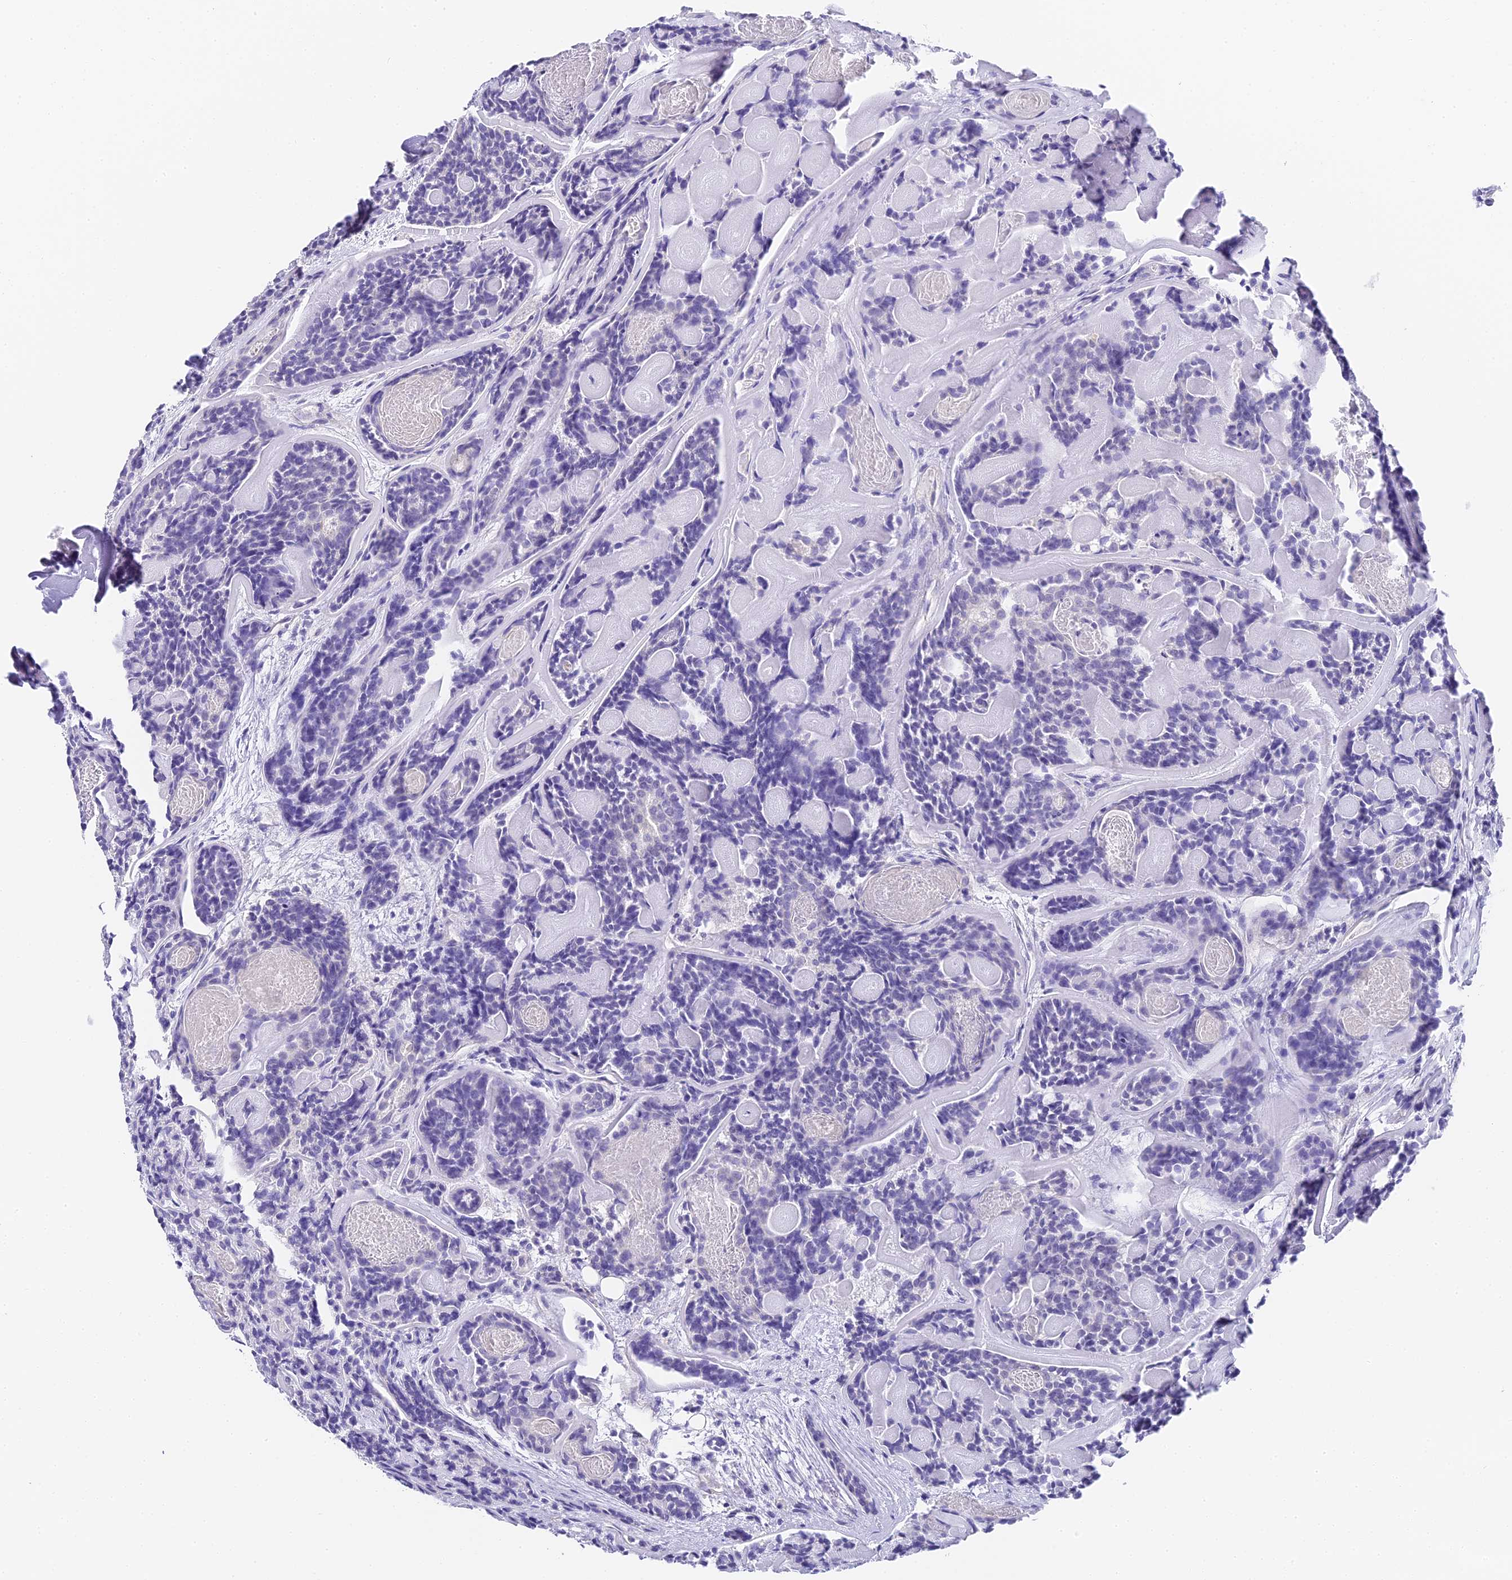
{"staining": {"intensity": "negative", "quantity": "none", "location": "none"}, "tissue": "head and neck cancer", "cell_type": "Tumor cells", "image_type": "cancer", "snomed": [{"axis": "morphology", "description": "Adenocarcinoma, NOS"}, {"axis": "topography", "description": "Salivary gland"}, {"axis": "topography", "description": "Head-Neck"}], "caption": "Immunohistochemistry of human head and neck cancer (adenocarcinoma) displays no staining in tumor cells. (Stains: DAB immunohistochemistry with hematoxylin counter stain, Microscopy: brightfield microscopy at high magnification).", "gene": "ABHD14A-ACY1", "patient": {"sex": "female", "age": 63}}